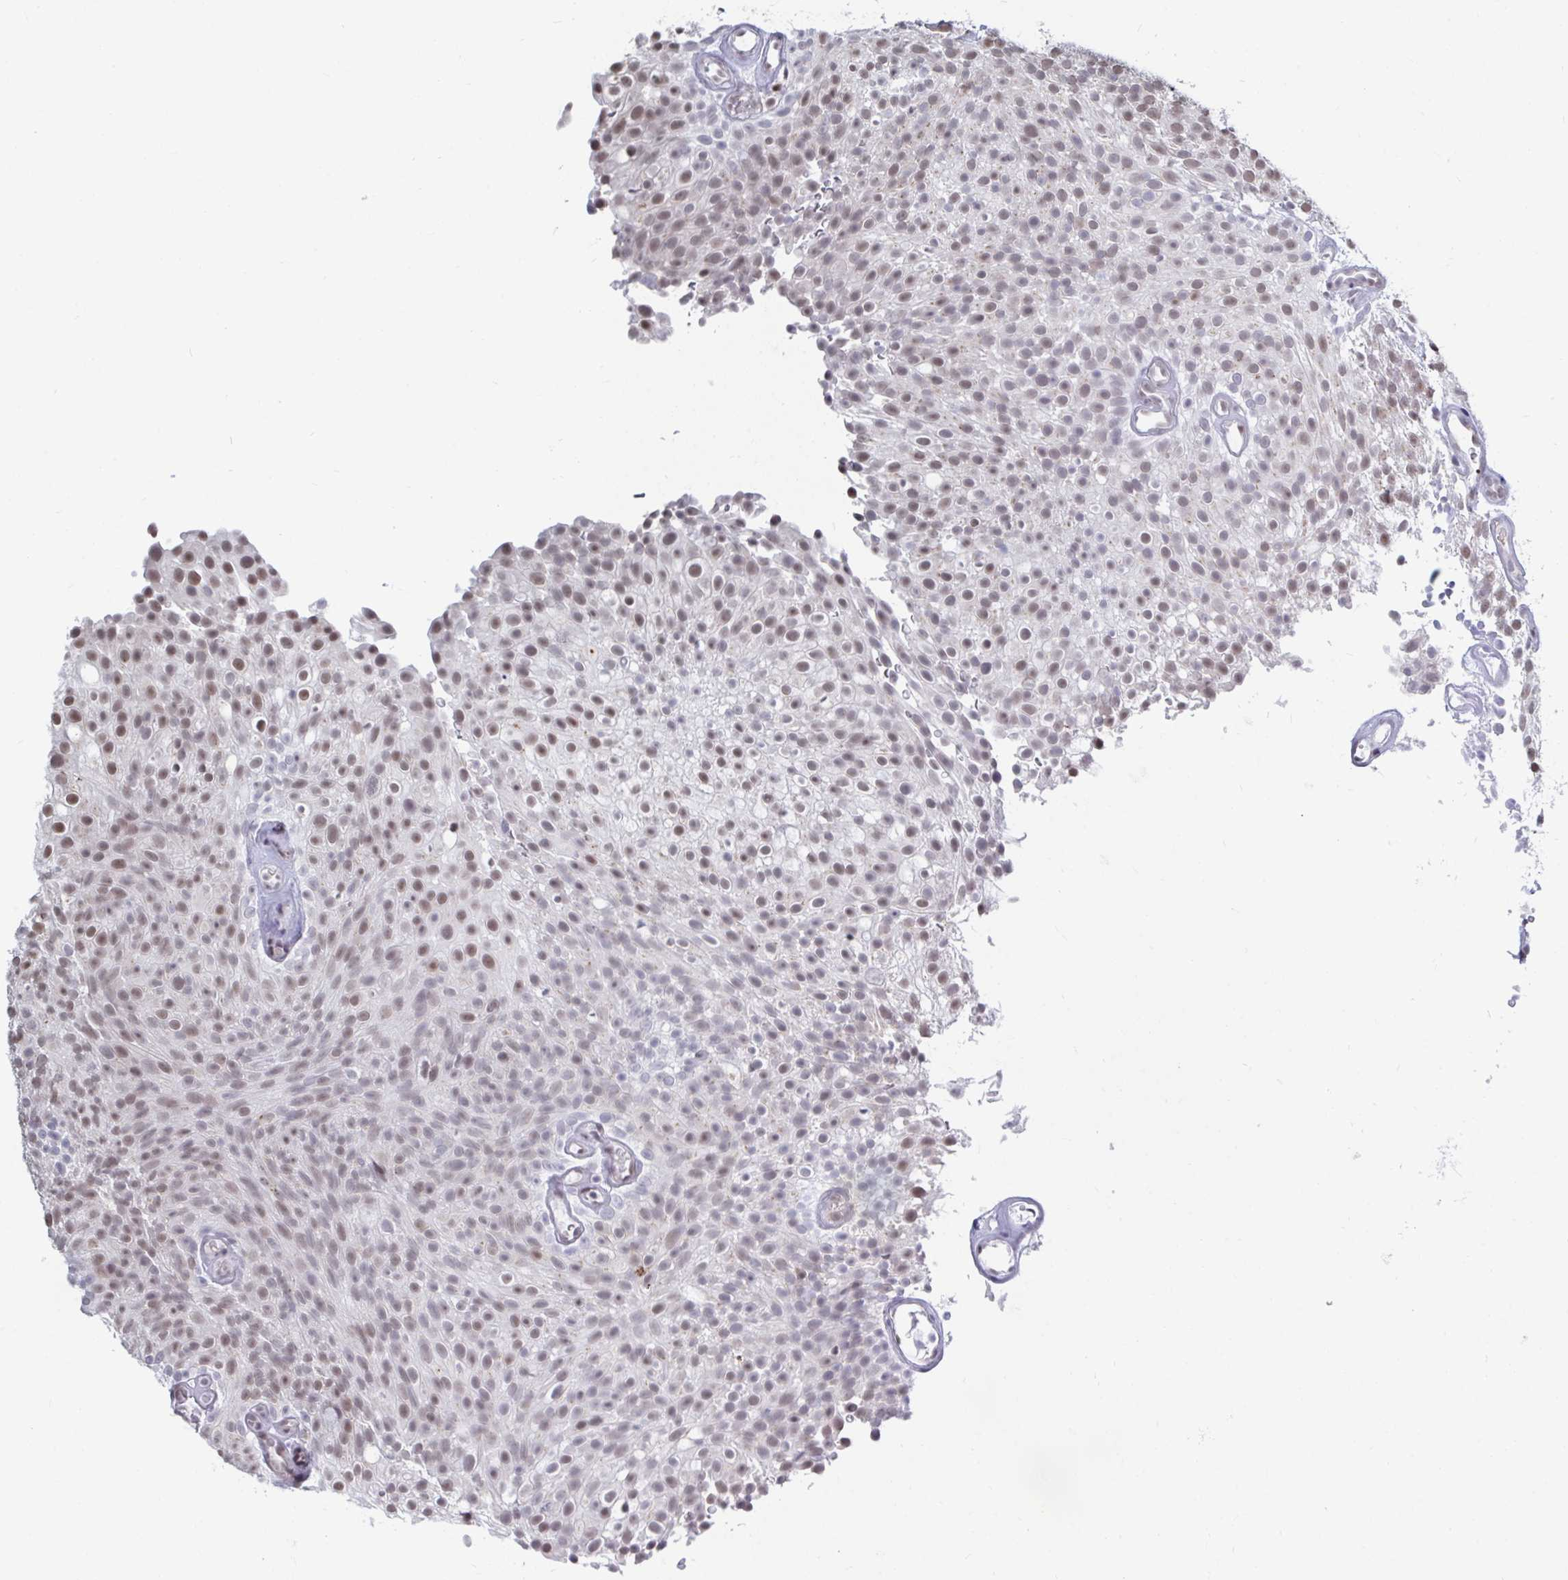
{"staining": {"intensity": "weak", "quantity": ">75%", "location": "nuclear"}, "tissue": "urothelial cancer", "cell_type": "Tumor cells", "image_type": "cancer", "snomed": [{"axis": "morphology", "description": "Urothelial carcinoma, Low grade"}, {"axis": "topography", "description": "Urinary bladder"}], "caption": "Immunohistochemical staining of urothelial cancer exhibits low levels of weak nuclear protein expression in approximately >75% of tumor cells.", "gene": "TRIP12", "patient": {"sex": "male", "age": 78}}